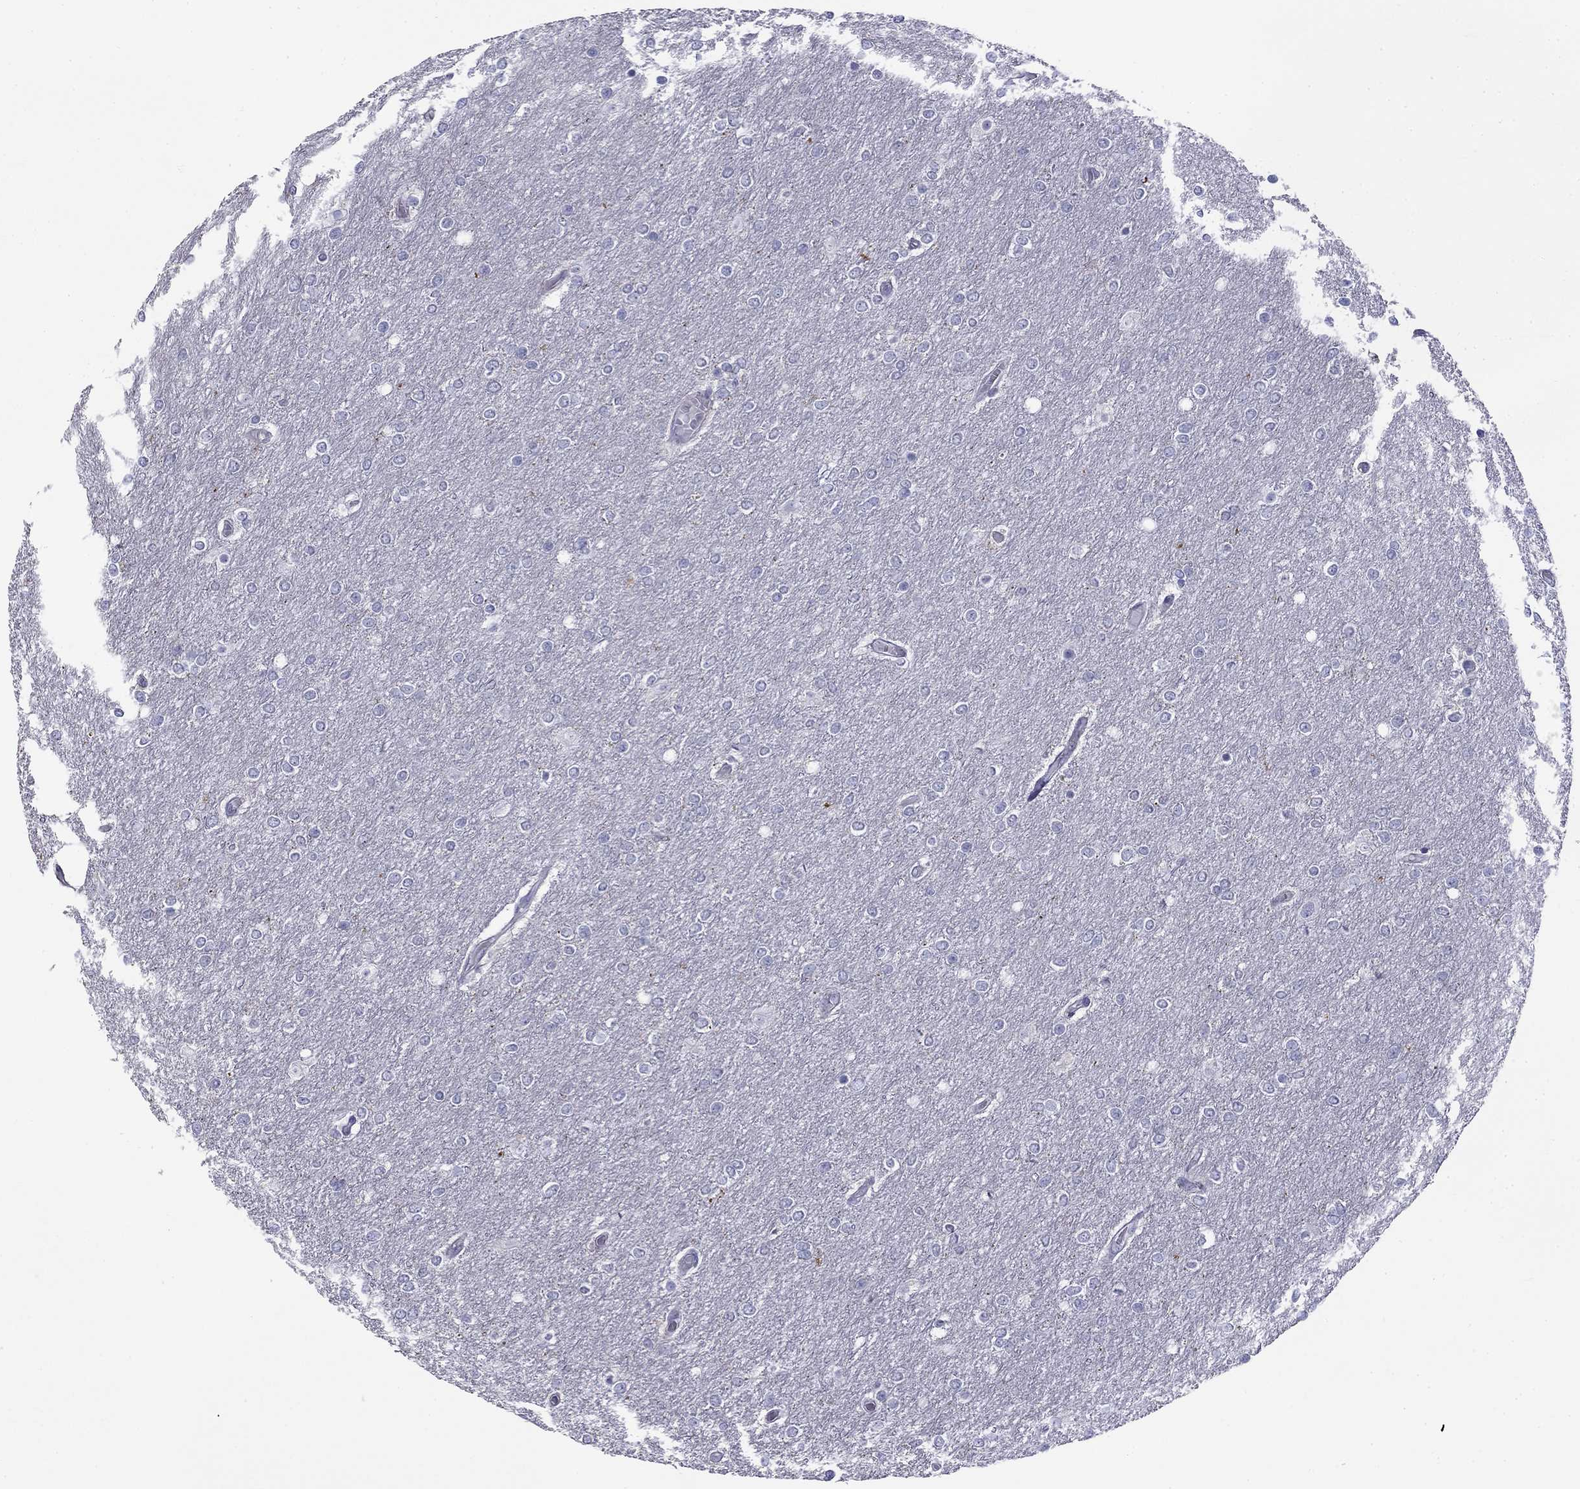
{"staining": {"intensity": "negative", "quantity": "none", "location": "none"}, "tissue": "glioma", "cell_type": "Tumor cells", "image_type": "cancer", "snomed": [{"axis": "morphology", "description": "Glioma, malignant, High grade"}, {"axis": "topography", "description": "Brain"}], "caption": "Immunohistochemistry (IHC) image of human malignant glioma (high-grade) stained for a protein (brown), which demonstrates no staining in tumor cells.", "gene": "CLPSL2", "patient": {"sex": "female", "age": 61}}